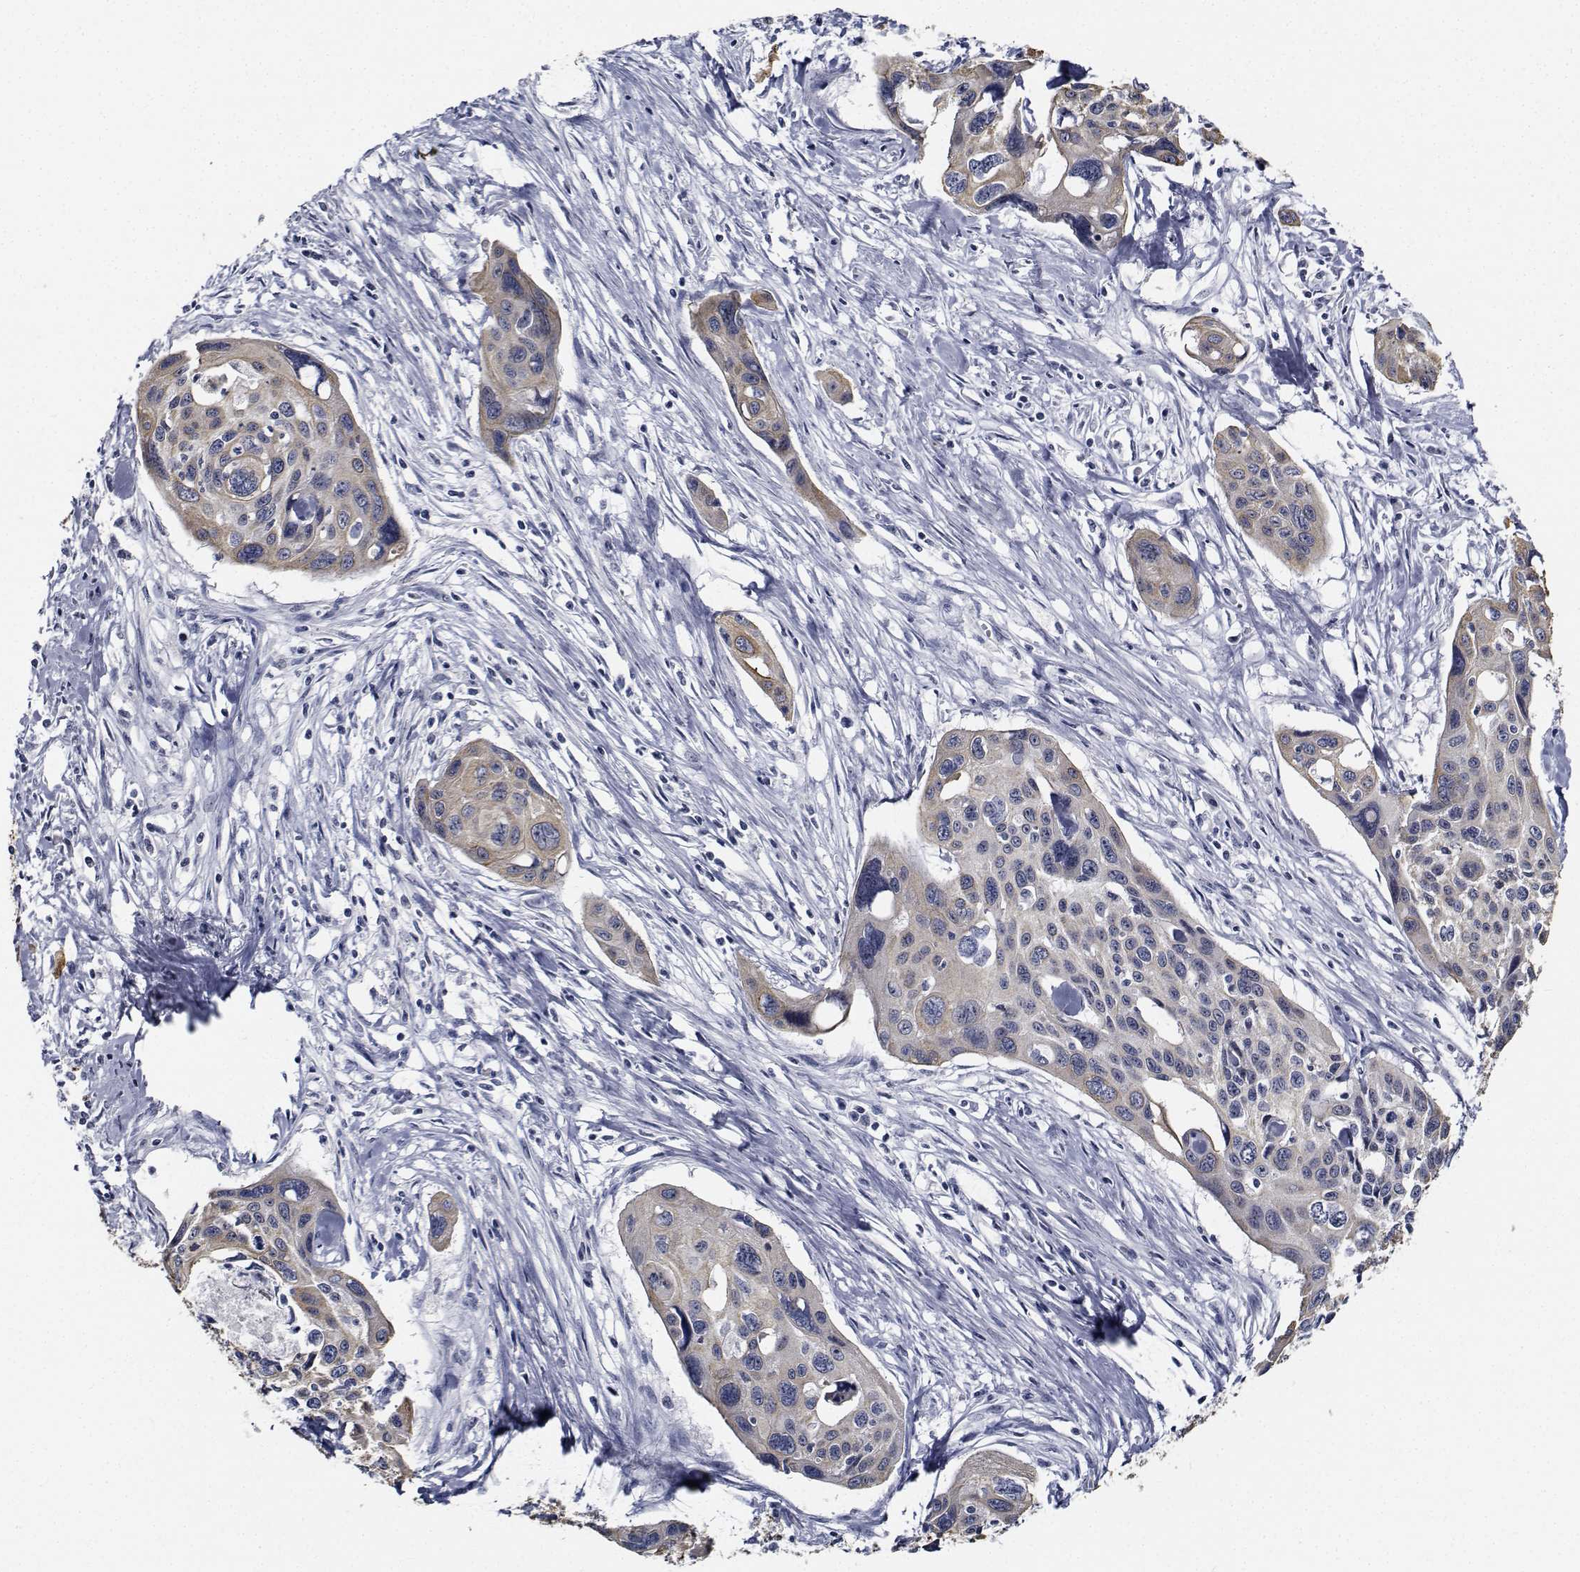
{"staining": {"intensity": "negative", "quantity": "none", "location": "none"}, "tissue": "cervical cancer", "cell_type": "Tumor cells", "image_type": "cancer", "snomed": [{"axis": "morphology", "description": "Squamous cell carcinoma, NOS"}, {"axis": "topography", "description": "Cervix"}], "caption": "This is an IHC micrograph of human cervical cancer (squamous cell carcinoma). There is no staining in tumor cells.", "gene": "NVL", "patient": {"sex": "female", "age": 31}}